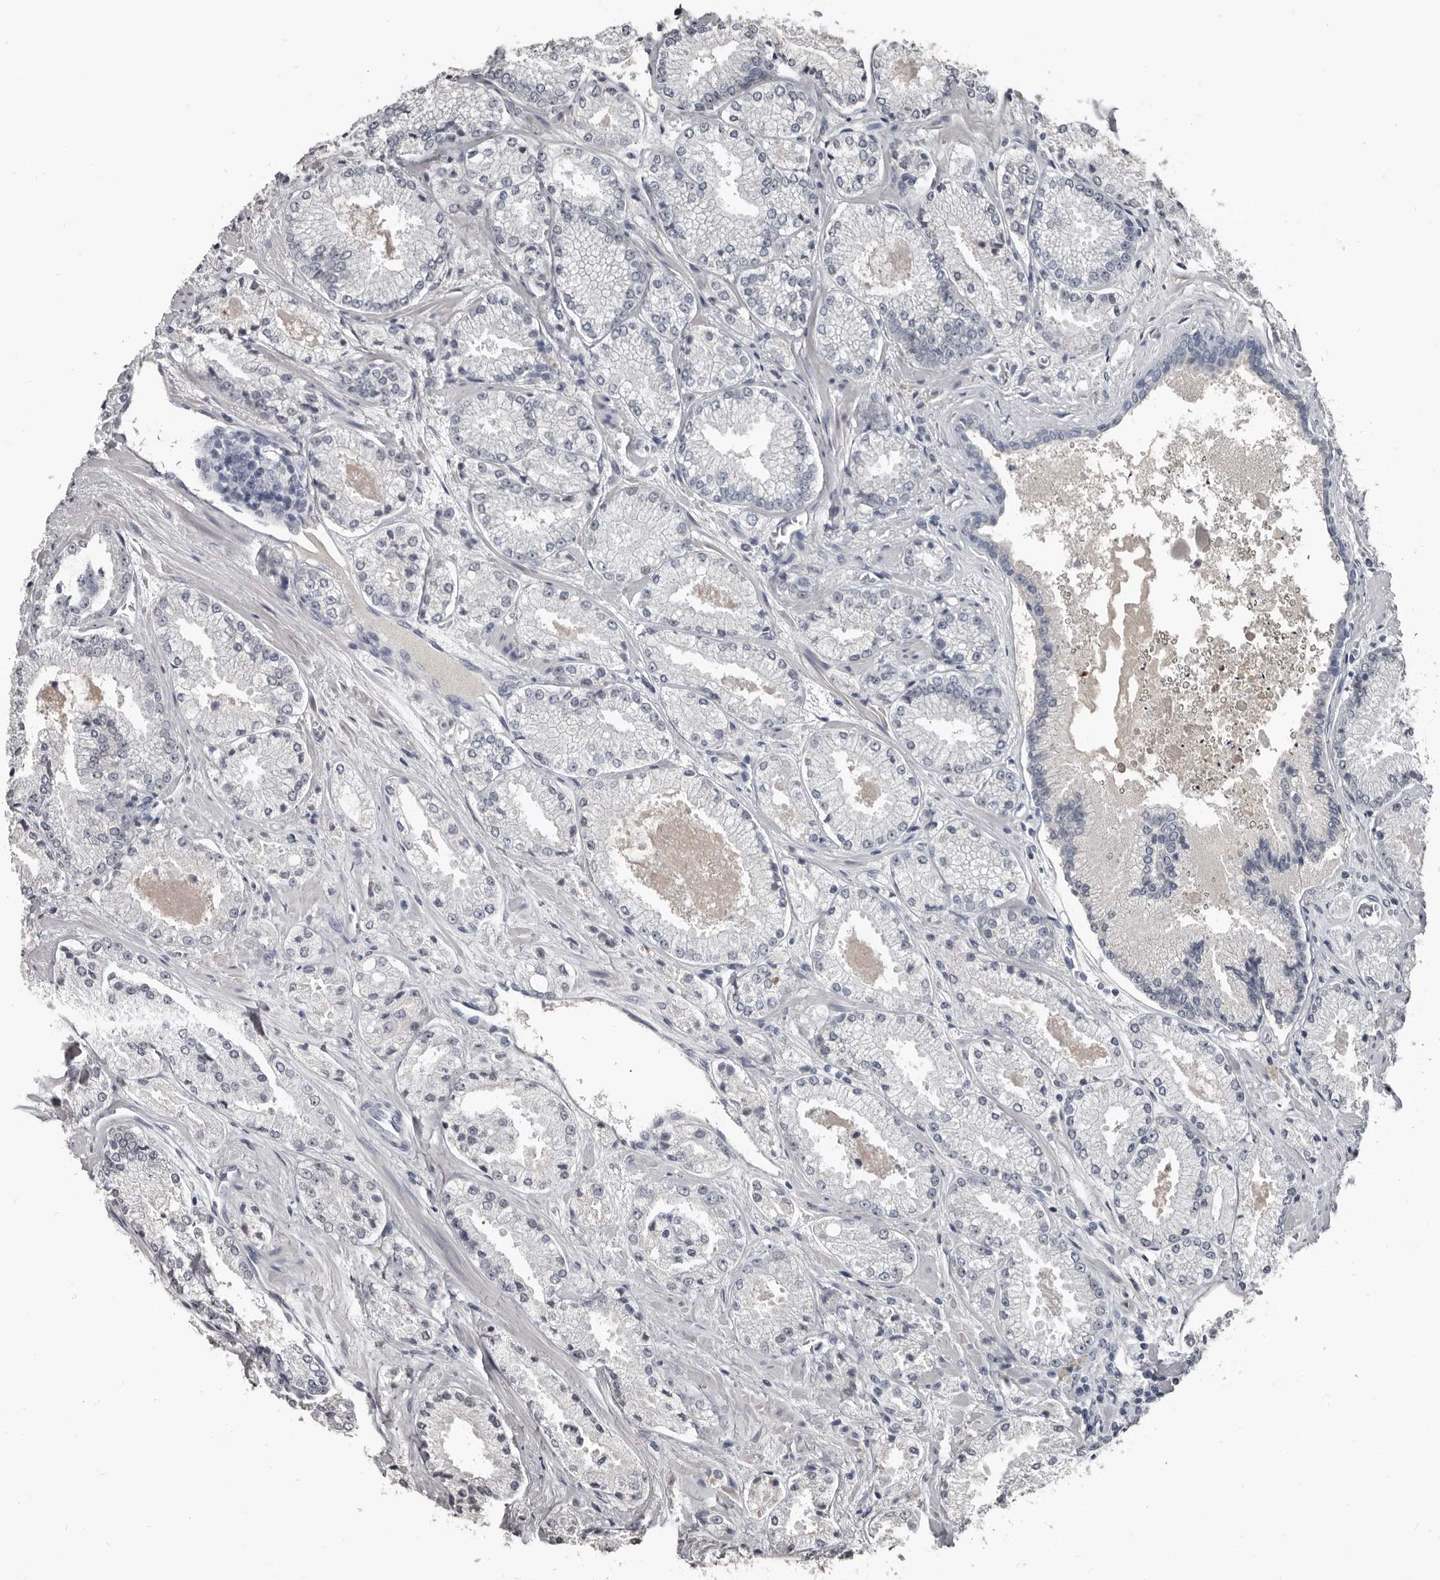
{"staining": {"intensity": "negative", "quantity": "none", "location": "none"}, "tissue": "prostate cancer", "cell_type": "Tumor cells", "image_type": "cancer", "snomed": [{"axis": "morphology", "description": "Adenocarcinoma, High grade"}, {"axis": "topography", "description": "Prostate"}], "caption": "Adenocarcinoma (high-grade) (prostate) was stained to show a protein in brown. There is no significant positivity in tumor cells.", "gene": "GREB1", "patient": {"sex": "male", "age": 73}}